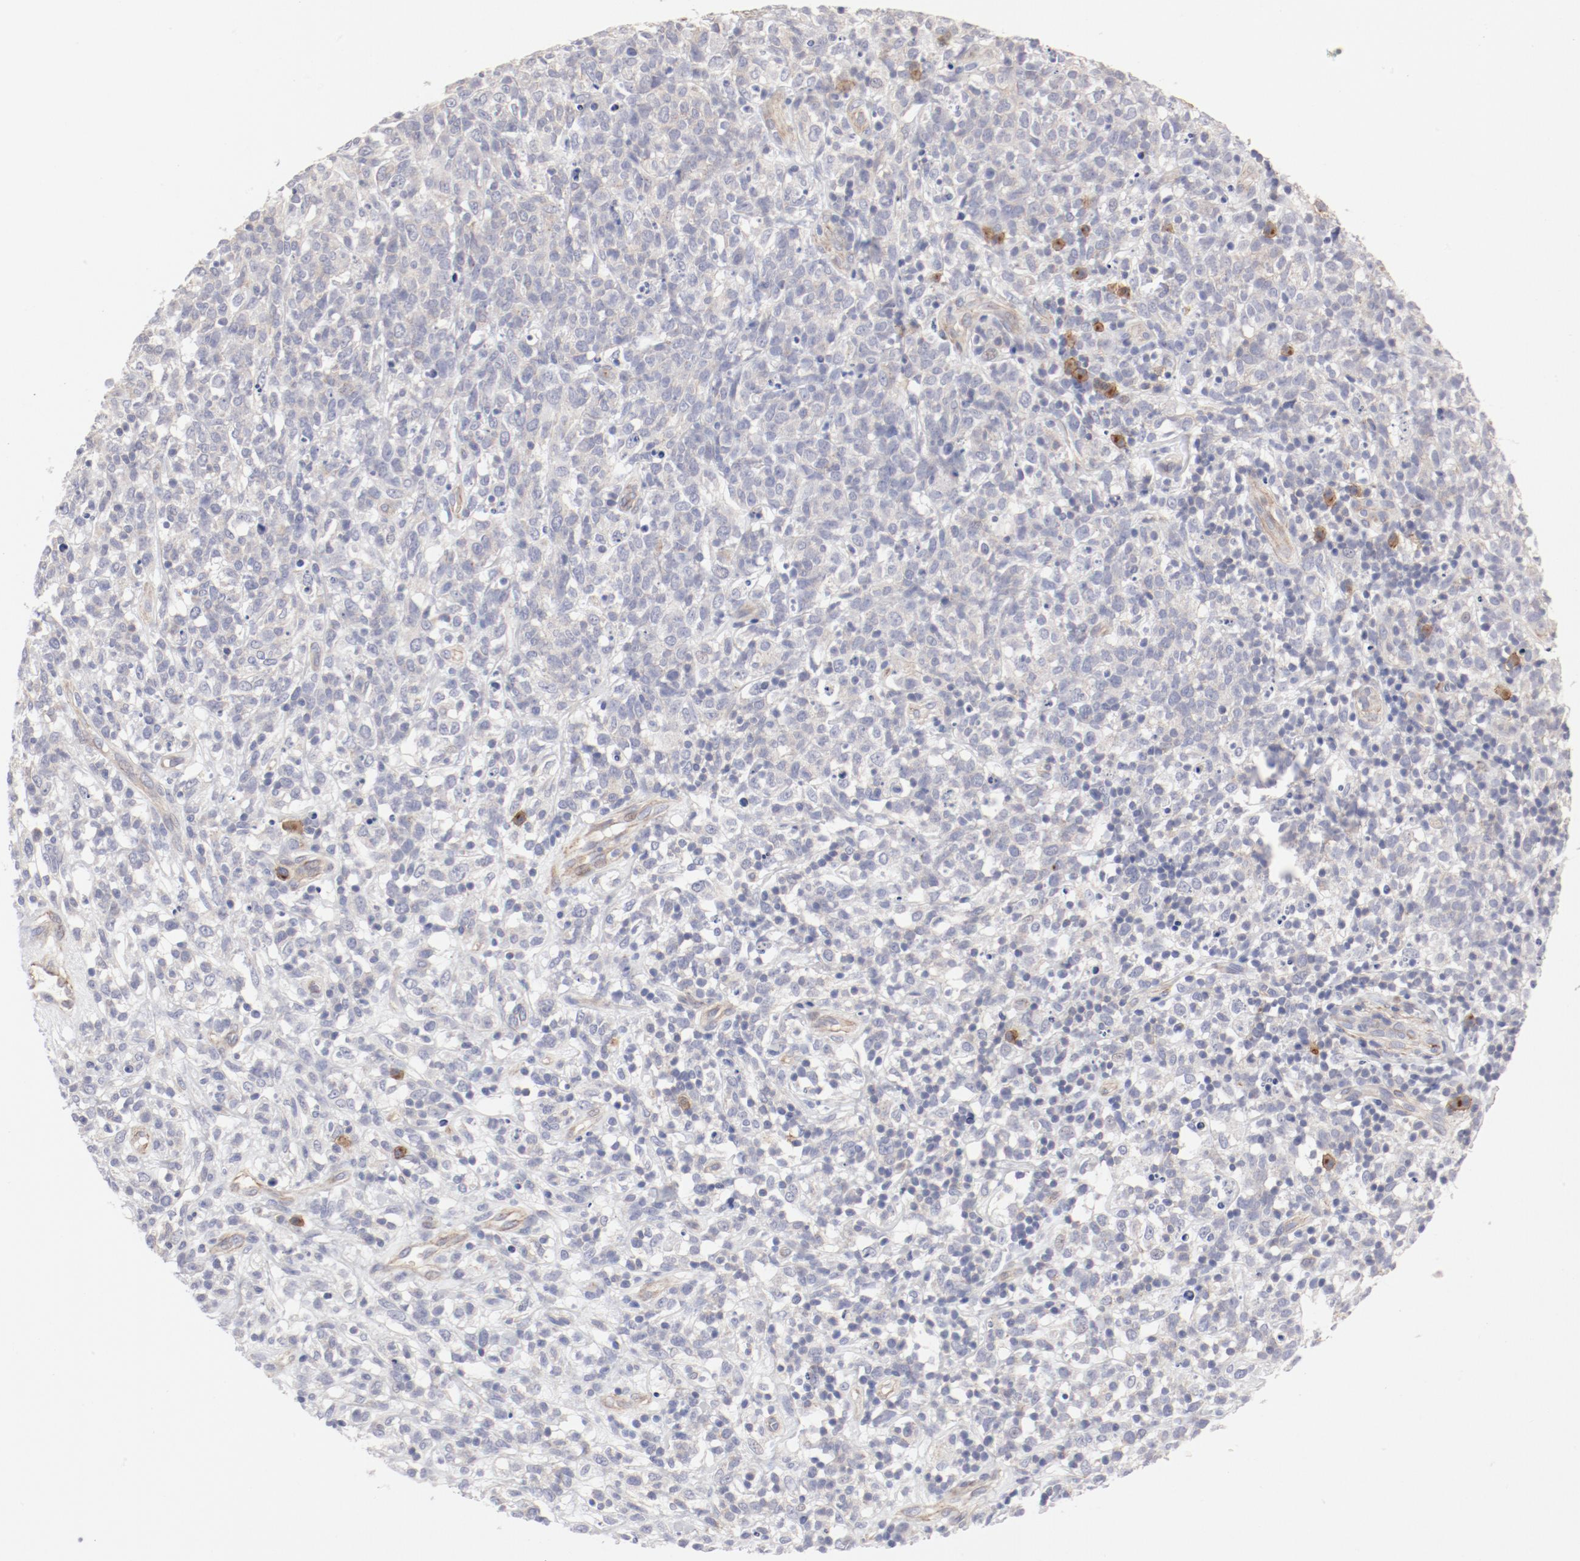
{"staining": {"intensity": "weak", "quantity": "25%-75%", "location": "cytoplasmic/membranous"}, "tissue": "lymphoma", "cell_type": "Tumor cells", "image_type": "cancer", "snomed": [{"axis": "morphology", "description": "Malignant lymphoma, non-Hodgkin's type, High grade"}, {"axis": "topography", "description": "Lymph node"}], "caption": "Immunohistochemical staining of human high-grade malignant lymphoma, non-Hodgkin's type exhibits low levels of weak cytoplasmic/membranous expression in about 25%-75% of tumor cells. Nuclei are stained in blue.", "gene": "LAX1", "patient": {"sex": "female", "age": 73}}